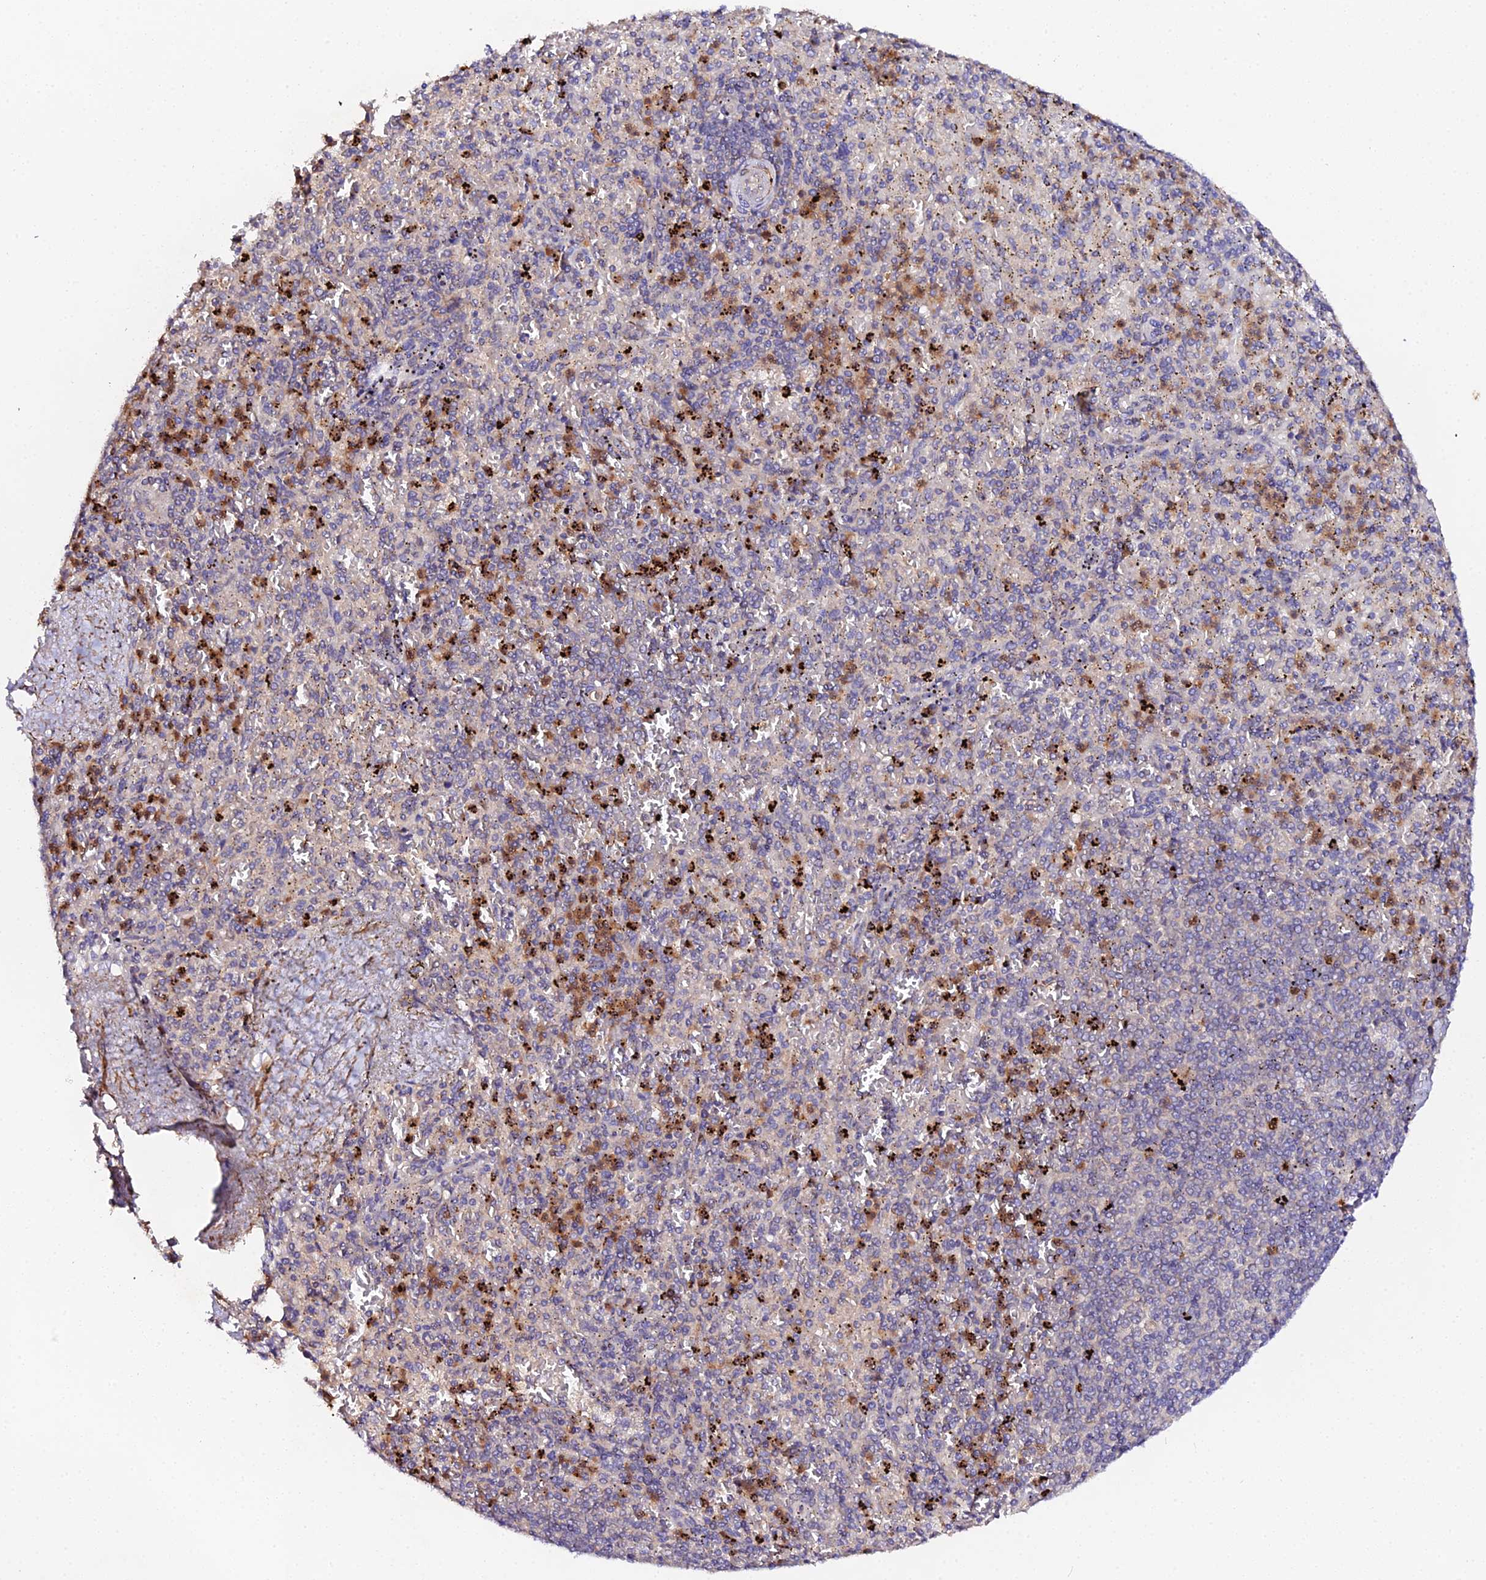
{"staining": {"intensity": "strong", "quantity": "25%-75%", "location": "cytoplasmic/membranous"}, "tissue": "spleen", "cell_type": "Cells in red pulp", "image_type": "normal", "snomed": [{"axis": "morphology", "description": "Normal tissue, NOS"}, {"axis": "topography", "description": "Spleen"}], "caption": "Protein expression analysis of unremarkable spleen displays strong cytoplasmic/membranous expression in about 25%-75% of cells in red pulp.", "gene": "TRIM26", "patient": {"sex": "male", "age": 82}}